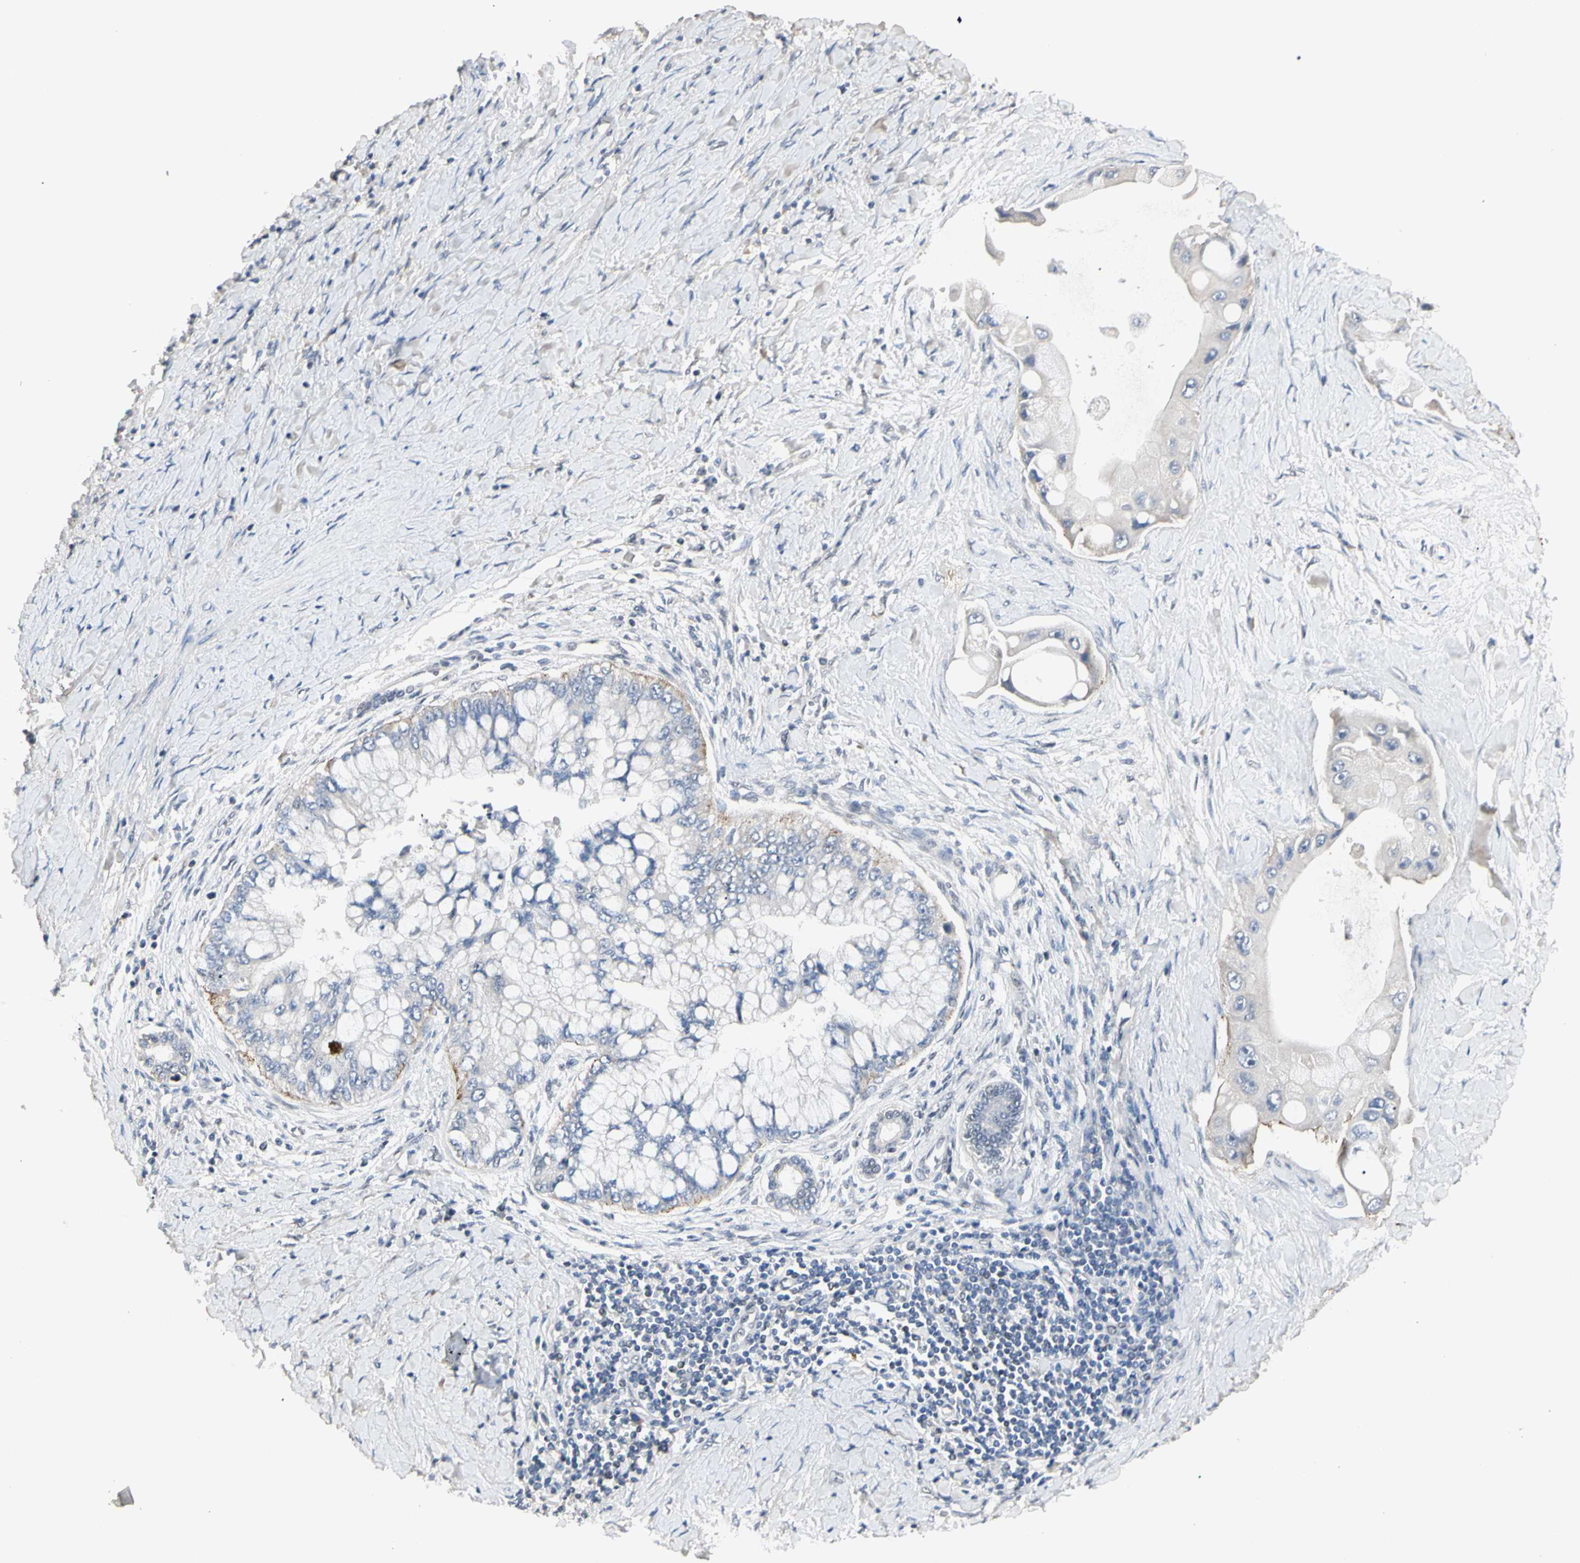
{"staining": {"intensity": "moderate", "quantity": "<25%", "location": "cytoplasmic/membranous"}, "tissue": "liver cancer", "cell_type": "Tumor cells", "image_type": "cancer", "snomed": [{"axis": "morphology", "description": "Normal tissue, NOS"}, {"axis": "morphology", "description": "Cholangiocarcinoma"}, {"axis": "topography", "description": "Liver"}, {"axis": "topography", "description": "Peripheral nerve tissue"}], "caption": "Tumor cells exhibit low levels of moderate cytoplasmic/membranous positivity in approximately <25% of cells in human liver cancer. Using DAB (3,3'-diaminobenzidine) (brown) and hematoxylin (blue) stains, captured at high magnification using brightfield microscopy.", "gene": "GREM1", "patient": {"sex": "male", "age": 50}}